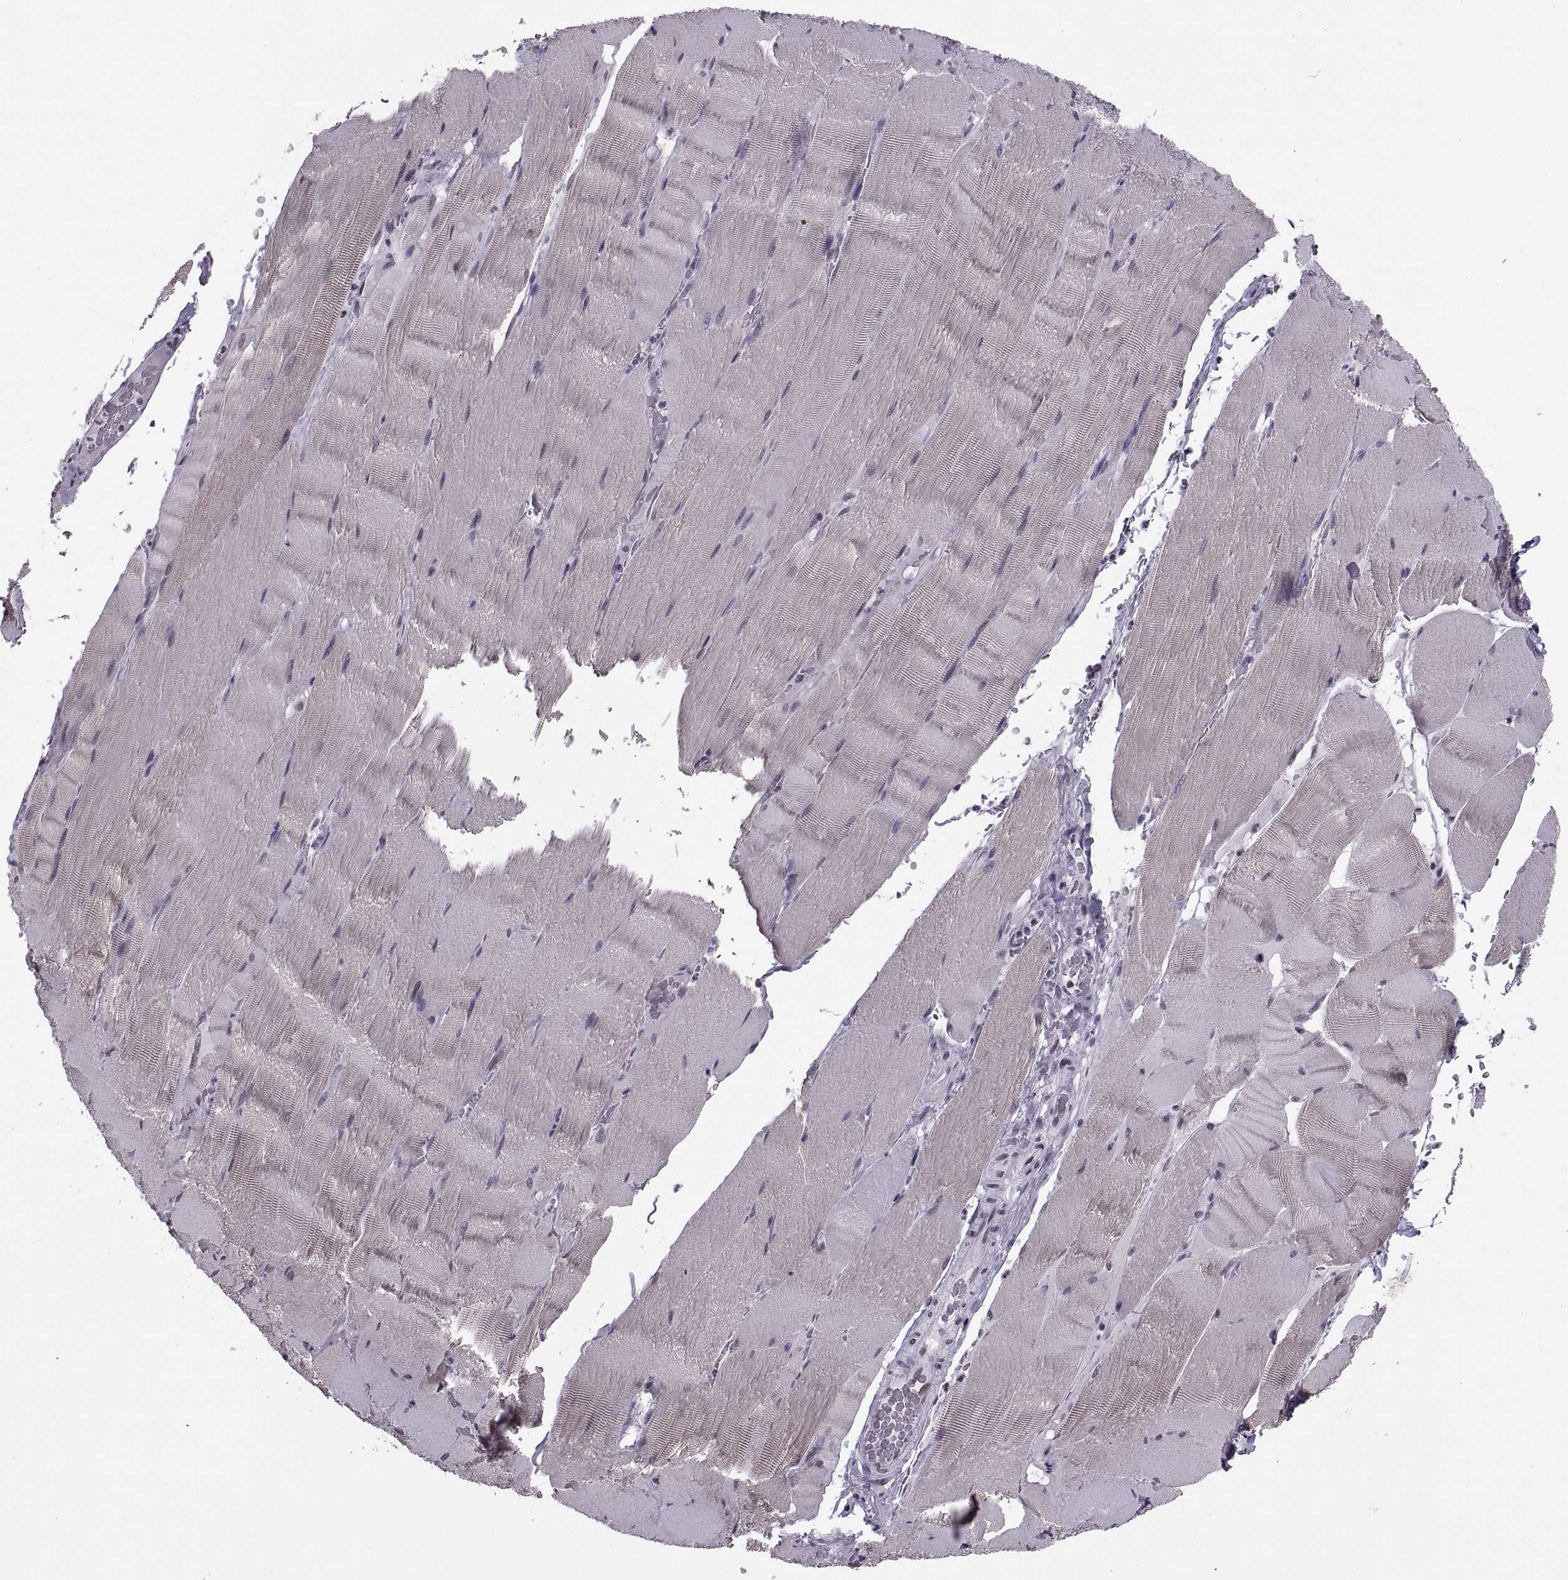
{"staining": {"intensity": "negative", "quantity": "none", "location": "none"}, "tissue": "skeletal muscle", "cell_type": "Myocytes", "image_type": "normal", "snomed": [{"axis": "morphology", "description": "Normal tissue, NOS"}, {"axis": "topography", "description": "Skeletal muscle"}], "caption": "An IHC photomicrograph of benign skeletal muscle is shown. There is no staining in myocytes of skeletal muscle.", "gene": "H1", "patient": {"sex": "male", "age": 56}}